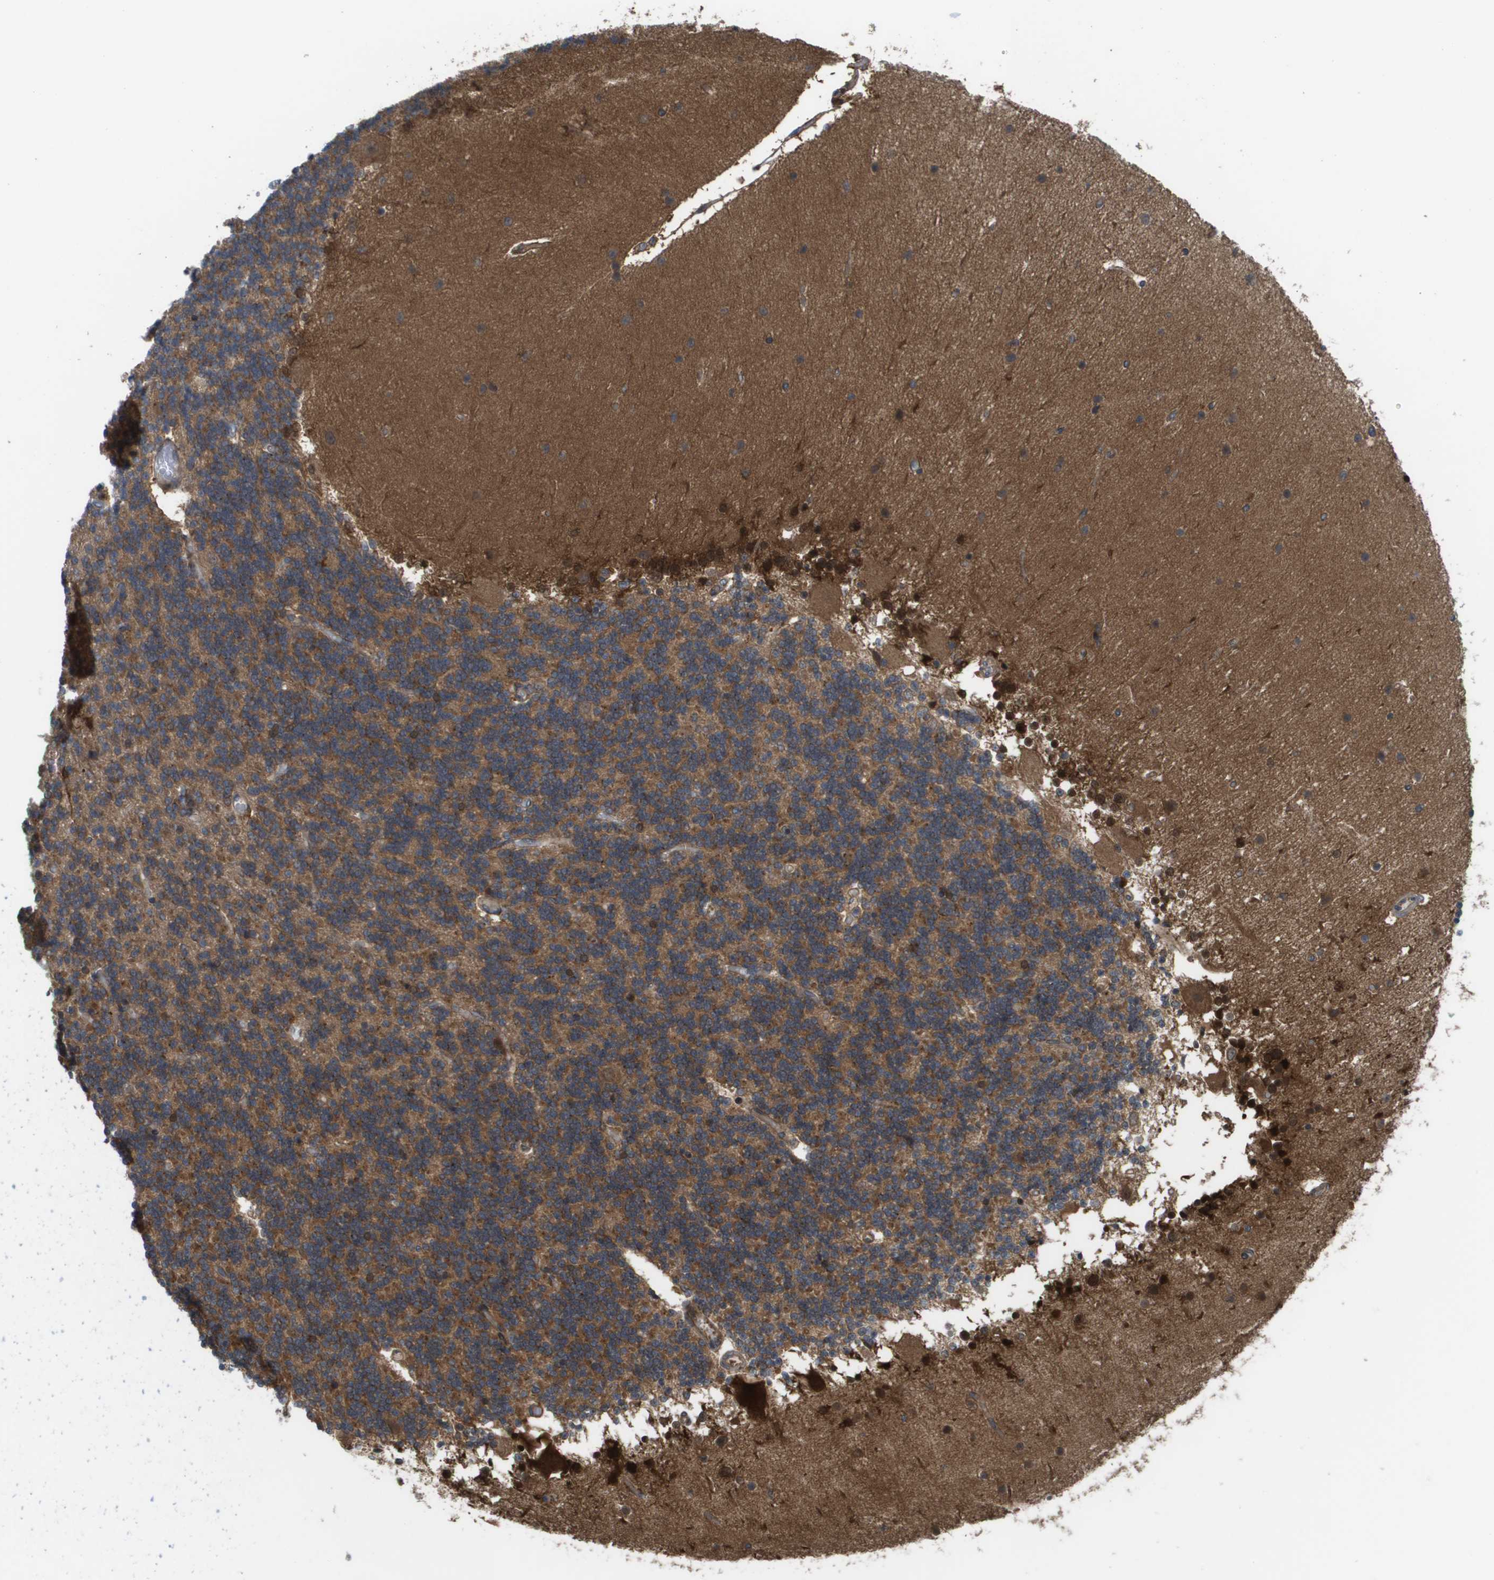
{"staining": {"intensity": "moderate", "quantity": ">75%", "location": "cytoplasmic/membranous"}, "tissue": "cerebellum", "cell_type": "Cells in granular layer", "image_type": "normal", "snomed": [{"axis": "morphology", "description": "Normal tissue, NOS"}, {"axis": "topography", "description": "Cerebellum"}], "caption": "The immunohistochemical stain highlights moderate cytoplasmic/membranous staining in cells in granular layer of normal cerebellum.", "gene": "CTPS2", "patient": {"sex": "female", "age": 54}}